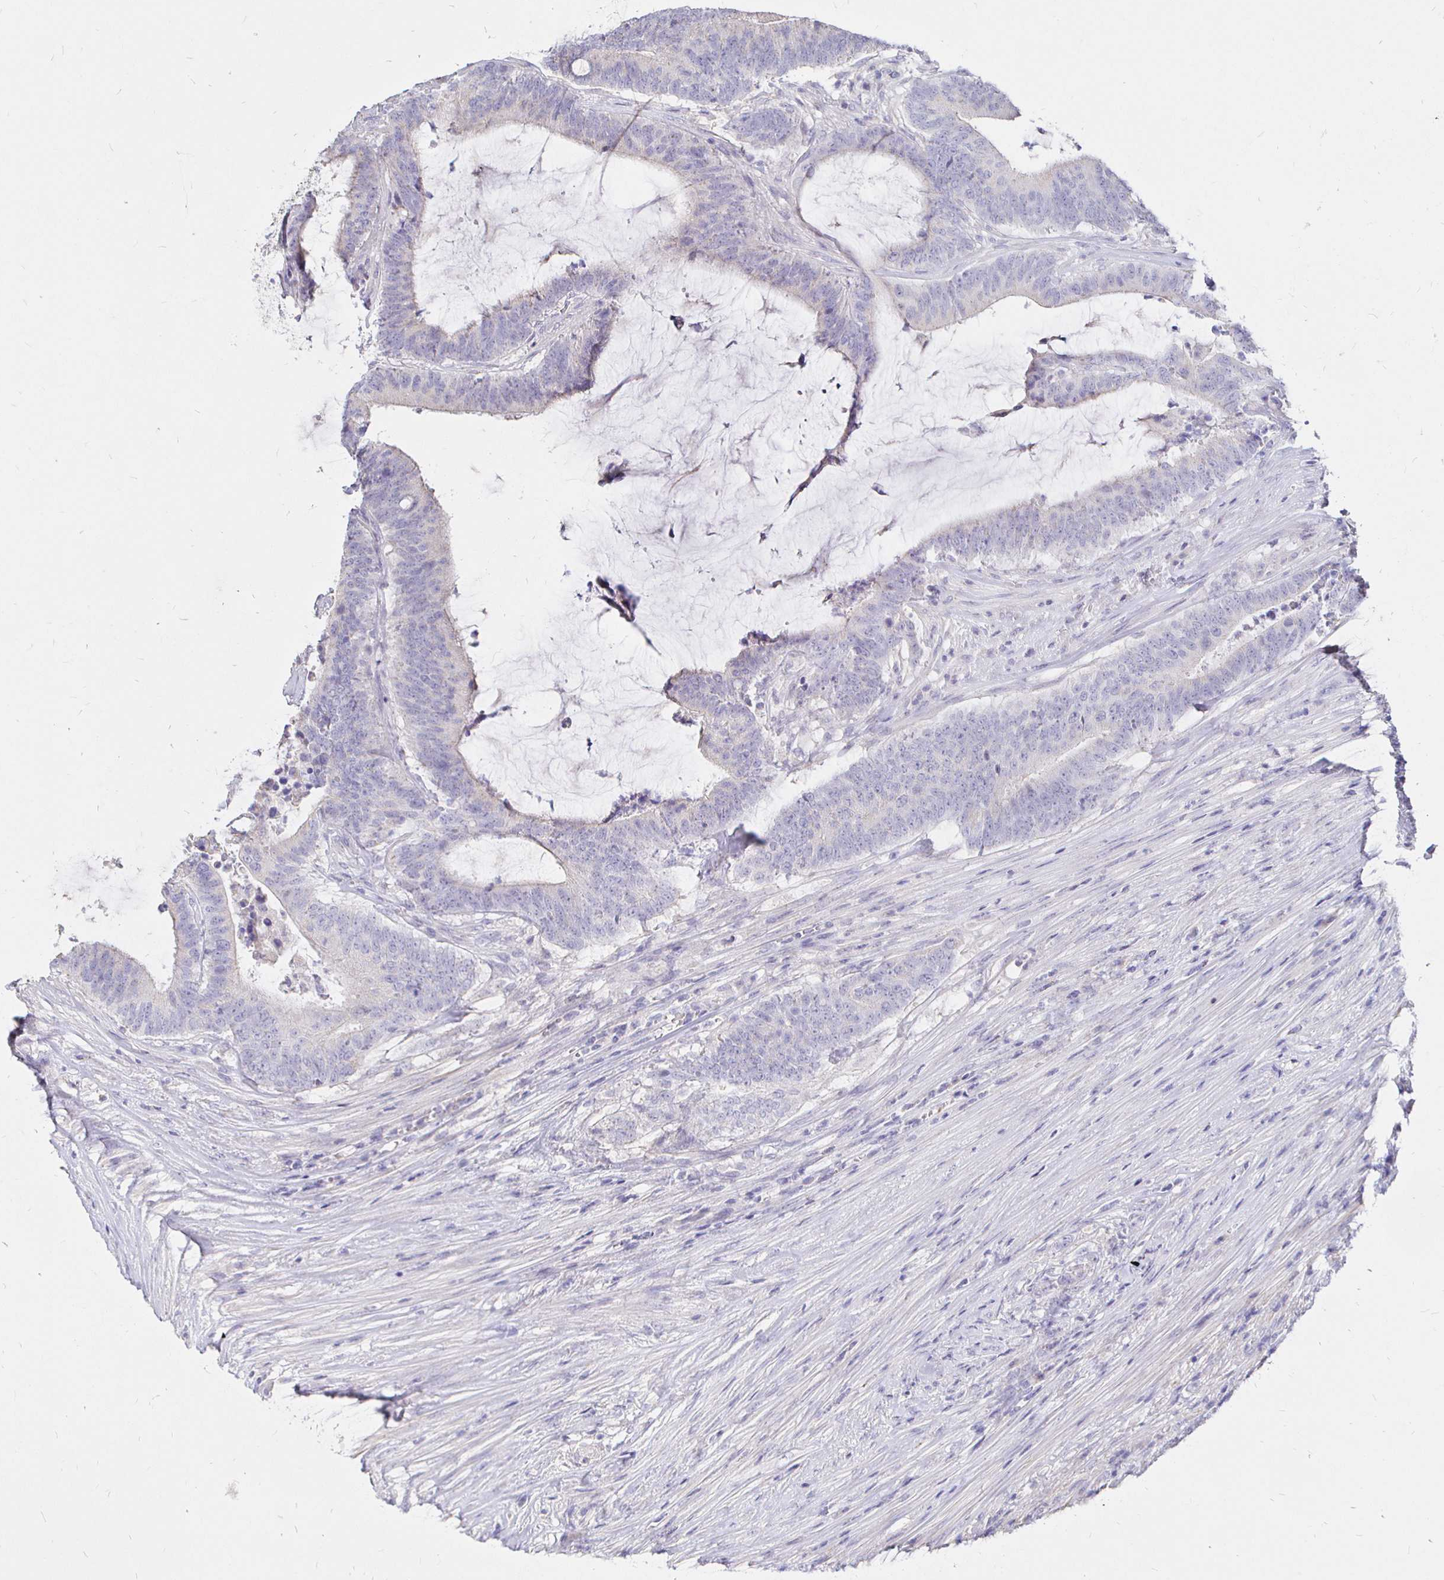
{"staining": {"intensity": "negative", "quantity": "none", "location": "none"}, "tissue": "colorectal cancer", "cell_type": "Tumor cells", "image_type": "cancer", "snomed": [{"axis": "morphology", "description": "Adenocarcinoma, NOS"}, {"axis": "topography", "description": "Colon"}], "caption": "The immunohistochemistry (IHC) photomicrograph has no significant positivity in tumor cells of adenocarcinoma (colorectal) tissue.", "gene": "NECAB1", "patient": {"sex": "female", "age": 43}}